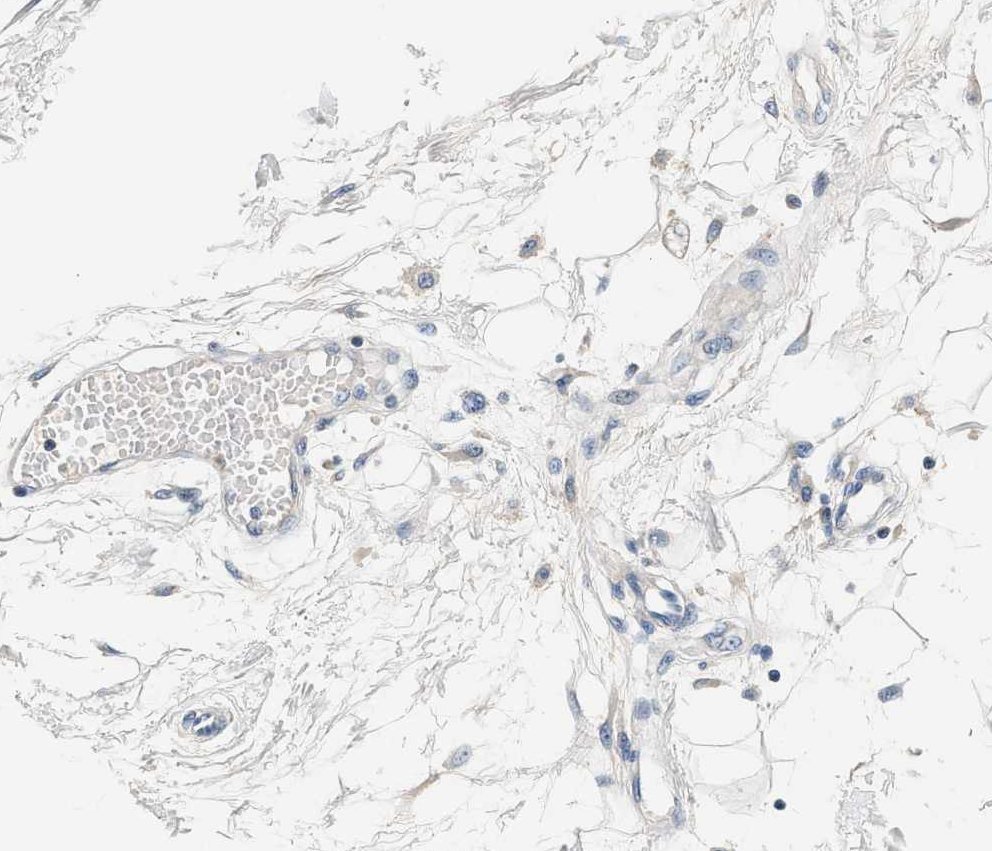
{"staining": {"intensity": "negative", "quantity": "none", "location": "none"}, "tissue": "adipose tissue", "cell_type": "Adipocytes", "image_type": "normal", "snomed": [{"axis": "morphology", "description": "Normal tissue, NOS"}, {"axis": "morphology", "description": "Squamous cell carcinoma, NOS"}, {"axis": "topography", "description": "Skin"}, {"axis": "topography", "description": "Peripheral nerve tissue"}], "caption": "This is an IHC histopathology image of benign human adipose tissue. There is no positivity in adipocytes.", "gene": "SLC35E1", "patient": {"sex": "male", "age": 83}}